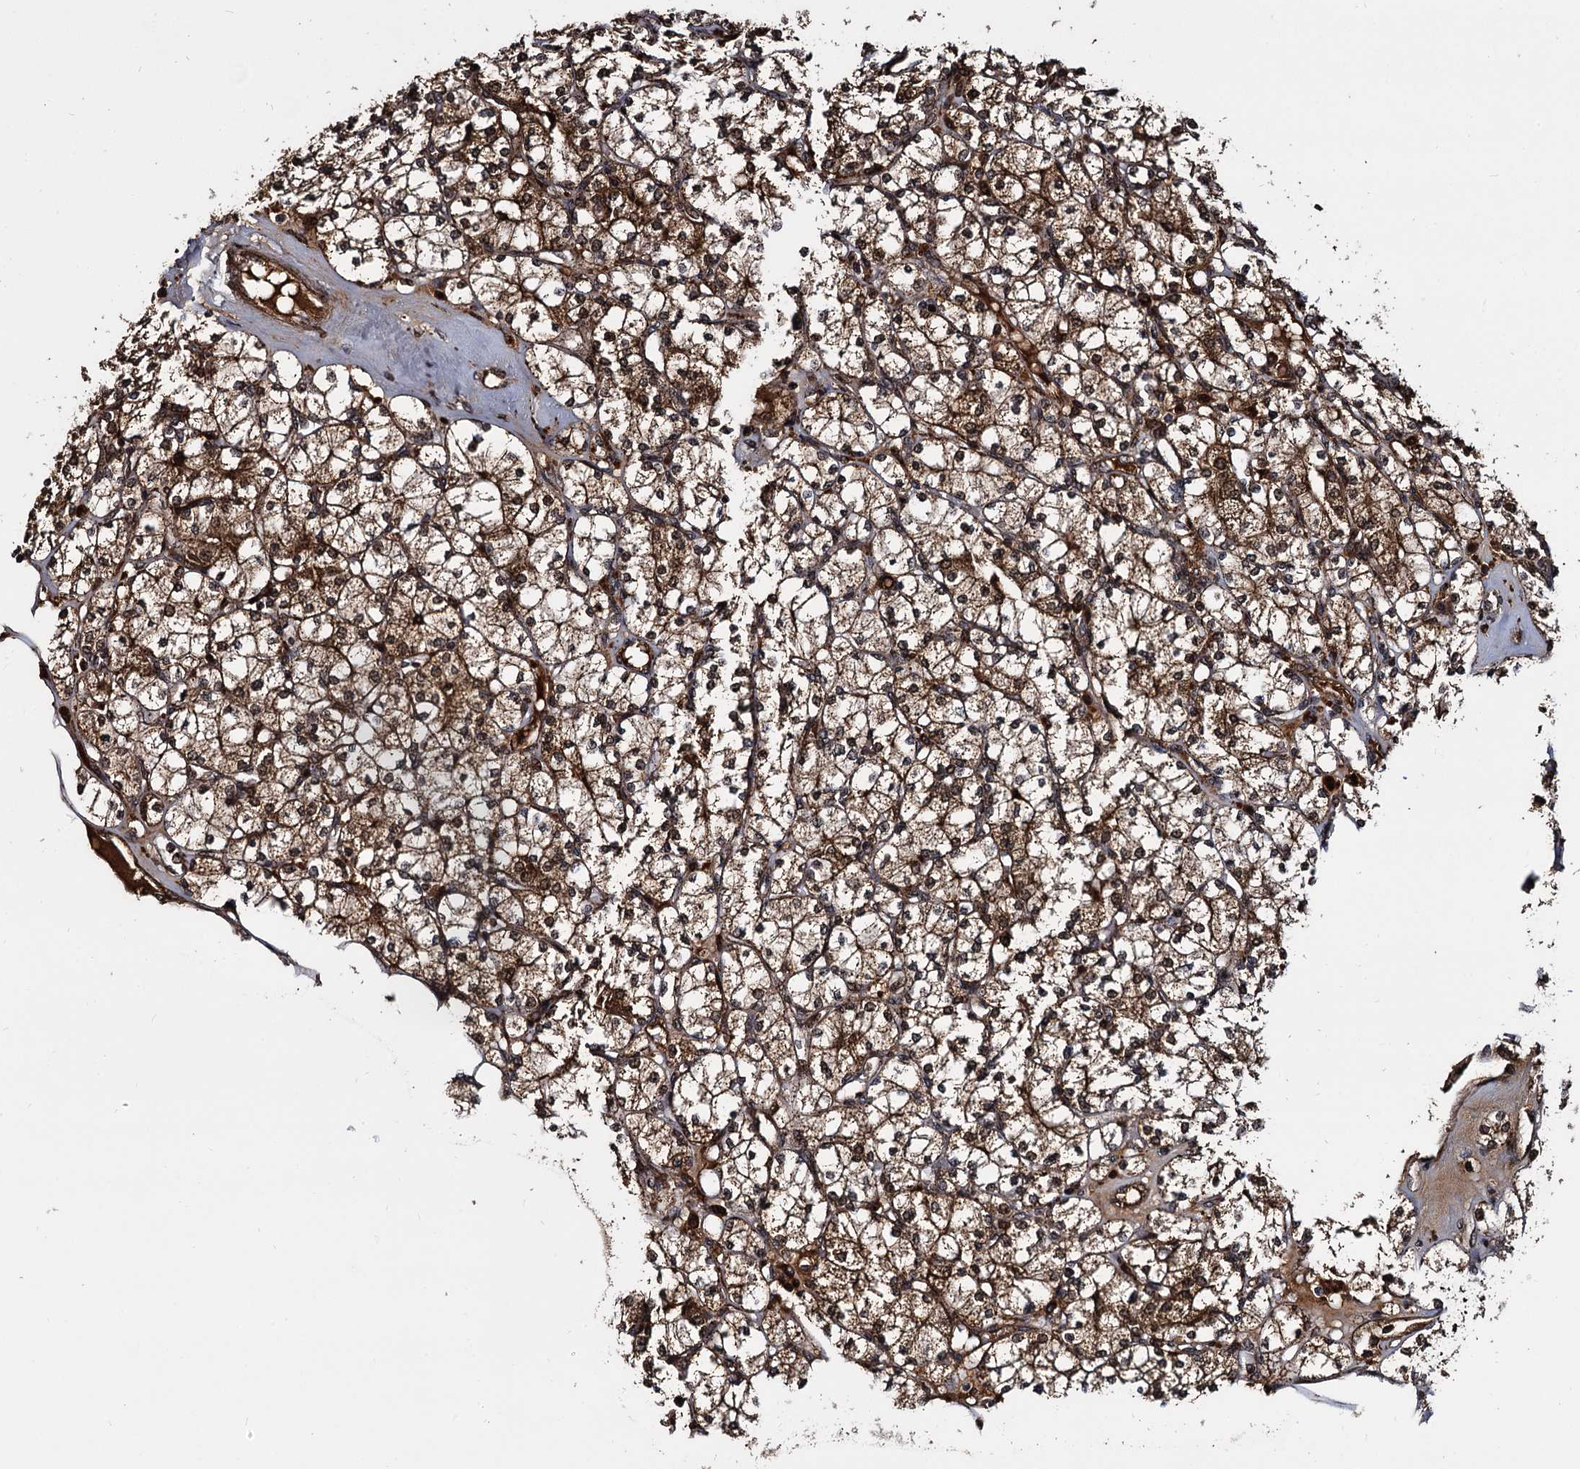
{"staining": {"intensity": "moderate", "quantity": ">75%", "location": "cytoplasmic/membranous"}, "tissue": "renal cancer", "cell_type": "Tumor cells", "image_type": "cancer", "snomed": [{"axis": "morphology", "description": "Adenocarcinoma, NOS"}, {"axis": "topography", "description": "Kidney"}], "caption": "Renal adenocarcinoma tissue reveals moderate cytoplasmic/membranous staining in about >75% of tumor cells", "gene": "CEP192", "patient": {"sex": "male", "age": 77}}